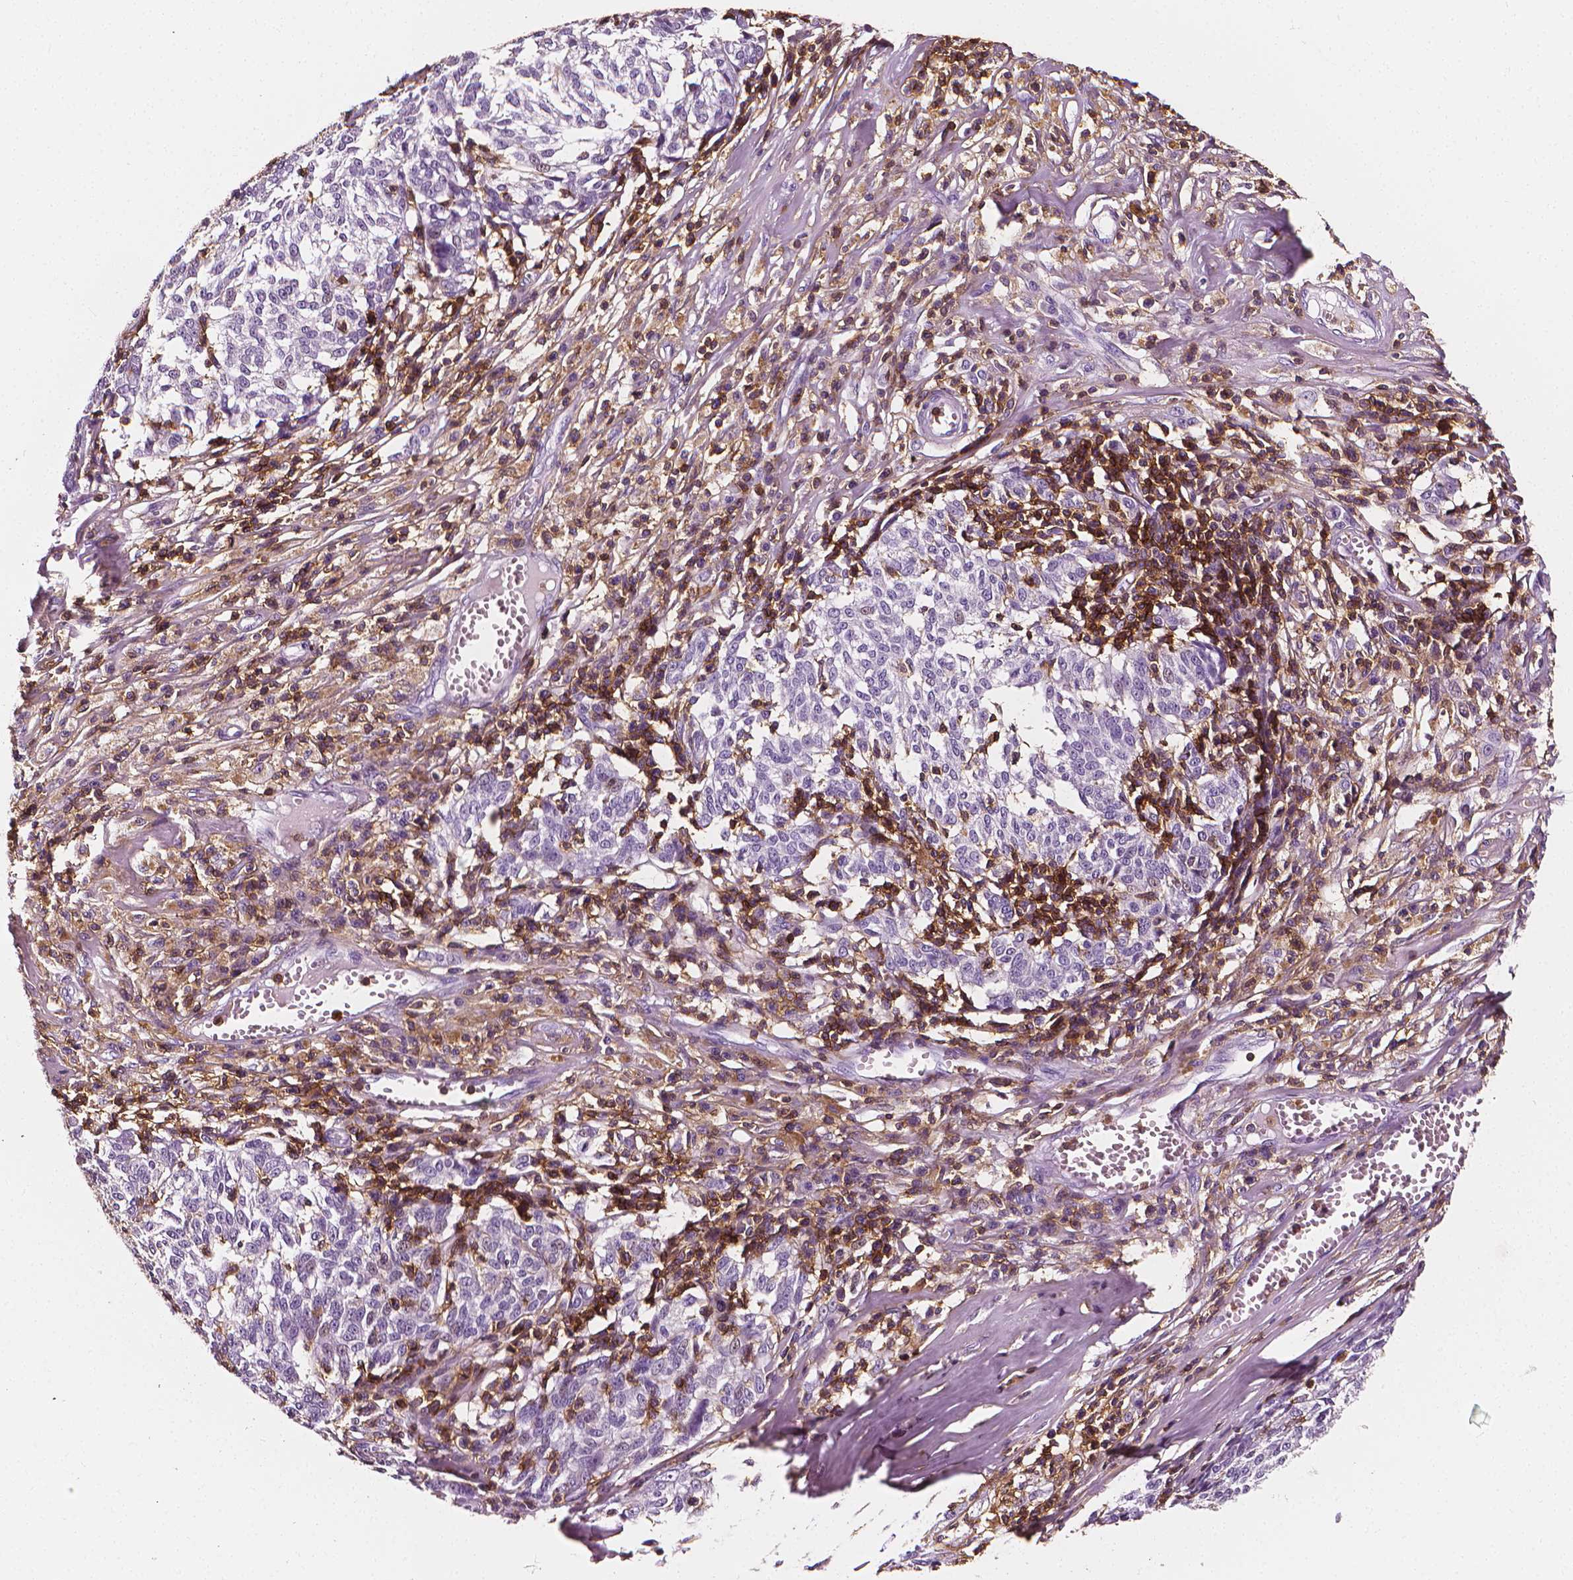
{"staining": {"intensity": "negative", "quantity": "none", "location": "none"}, "tissue": "melanoma", "cell_type": "Tumor cells", "image_type": "cancer", "snomed": [{"axis": "morphology", "description": "Malignant melanoma, NOS"}, {"axis": "topography", "description": "Skin"}], "caption": "DAB (3,3'-diaminobenzidine) immunohistochemical staining of human melanoma shows no significant expression in tumor cells.", "gene": "PTPRC", "patient": {"sex": "female", "age": 72}}